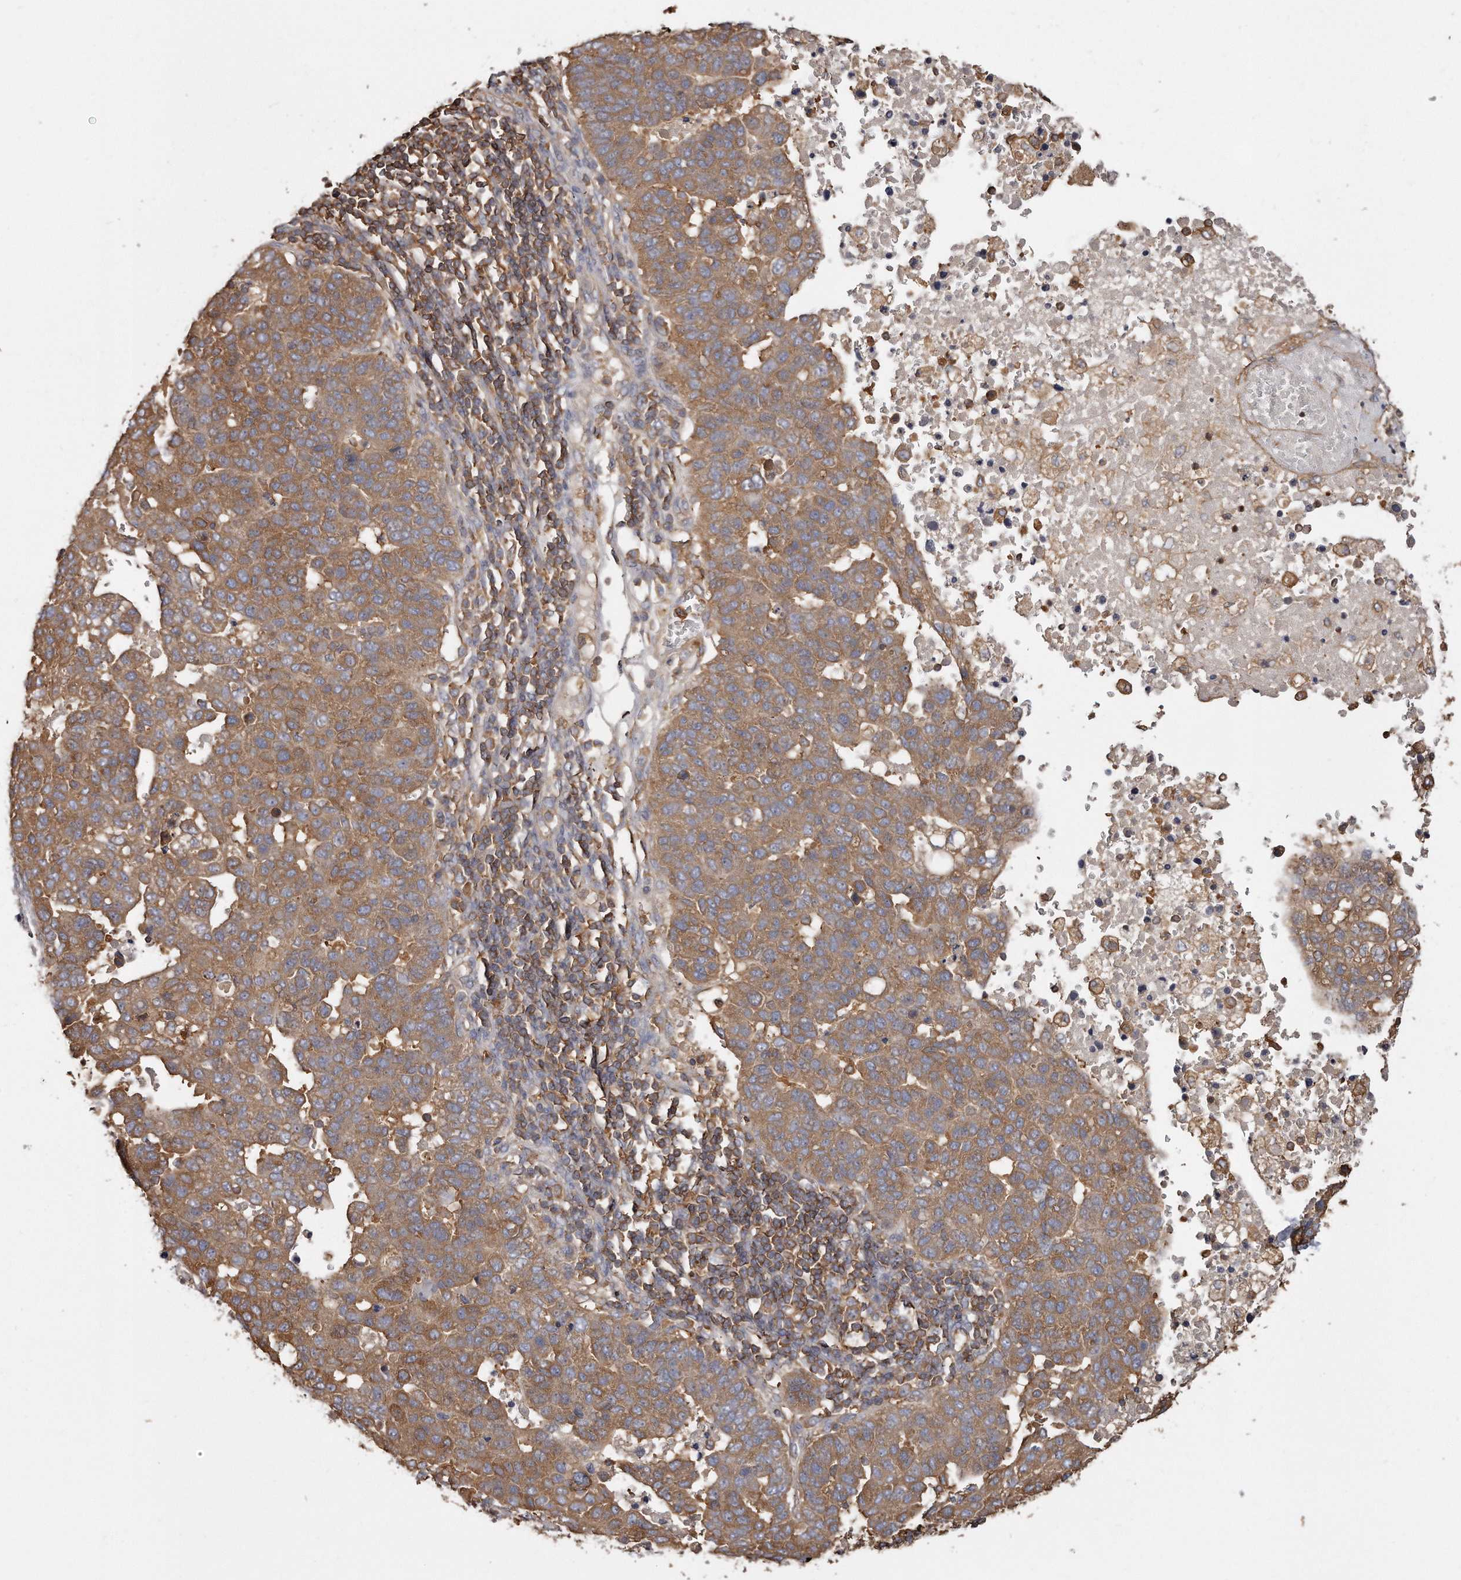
{"staining": {"intensity": "moderate", "quantity": ">75%", "location": "cytoplasmic/membranous"}, "tissue": "pancreatic cancer", "cell_type": "Tumor cells", "image_type": "cancer", "snomed": [{"axis": "morphology", "description": "Adenocarcinoma, NOS"}, {"axis": "topography", "description": "Pancreas"}], "caption": "DAB (3,3'-diaminobenzidine) immunohistochemical staining of pancreatic adenocarcinoma displays moderate cytoplasmic/membranous protein staining in about >75% of tumor cells. Using DAB (3,3'-diaminobenzidine) (brown) and hematoxylin (blue) stains, captured at high magnification using brightfield microscopy.", "gene": "CAP1", "patient": {"sex": "female", "age": 61}}